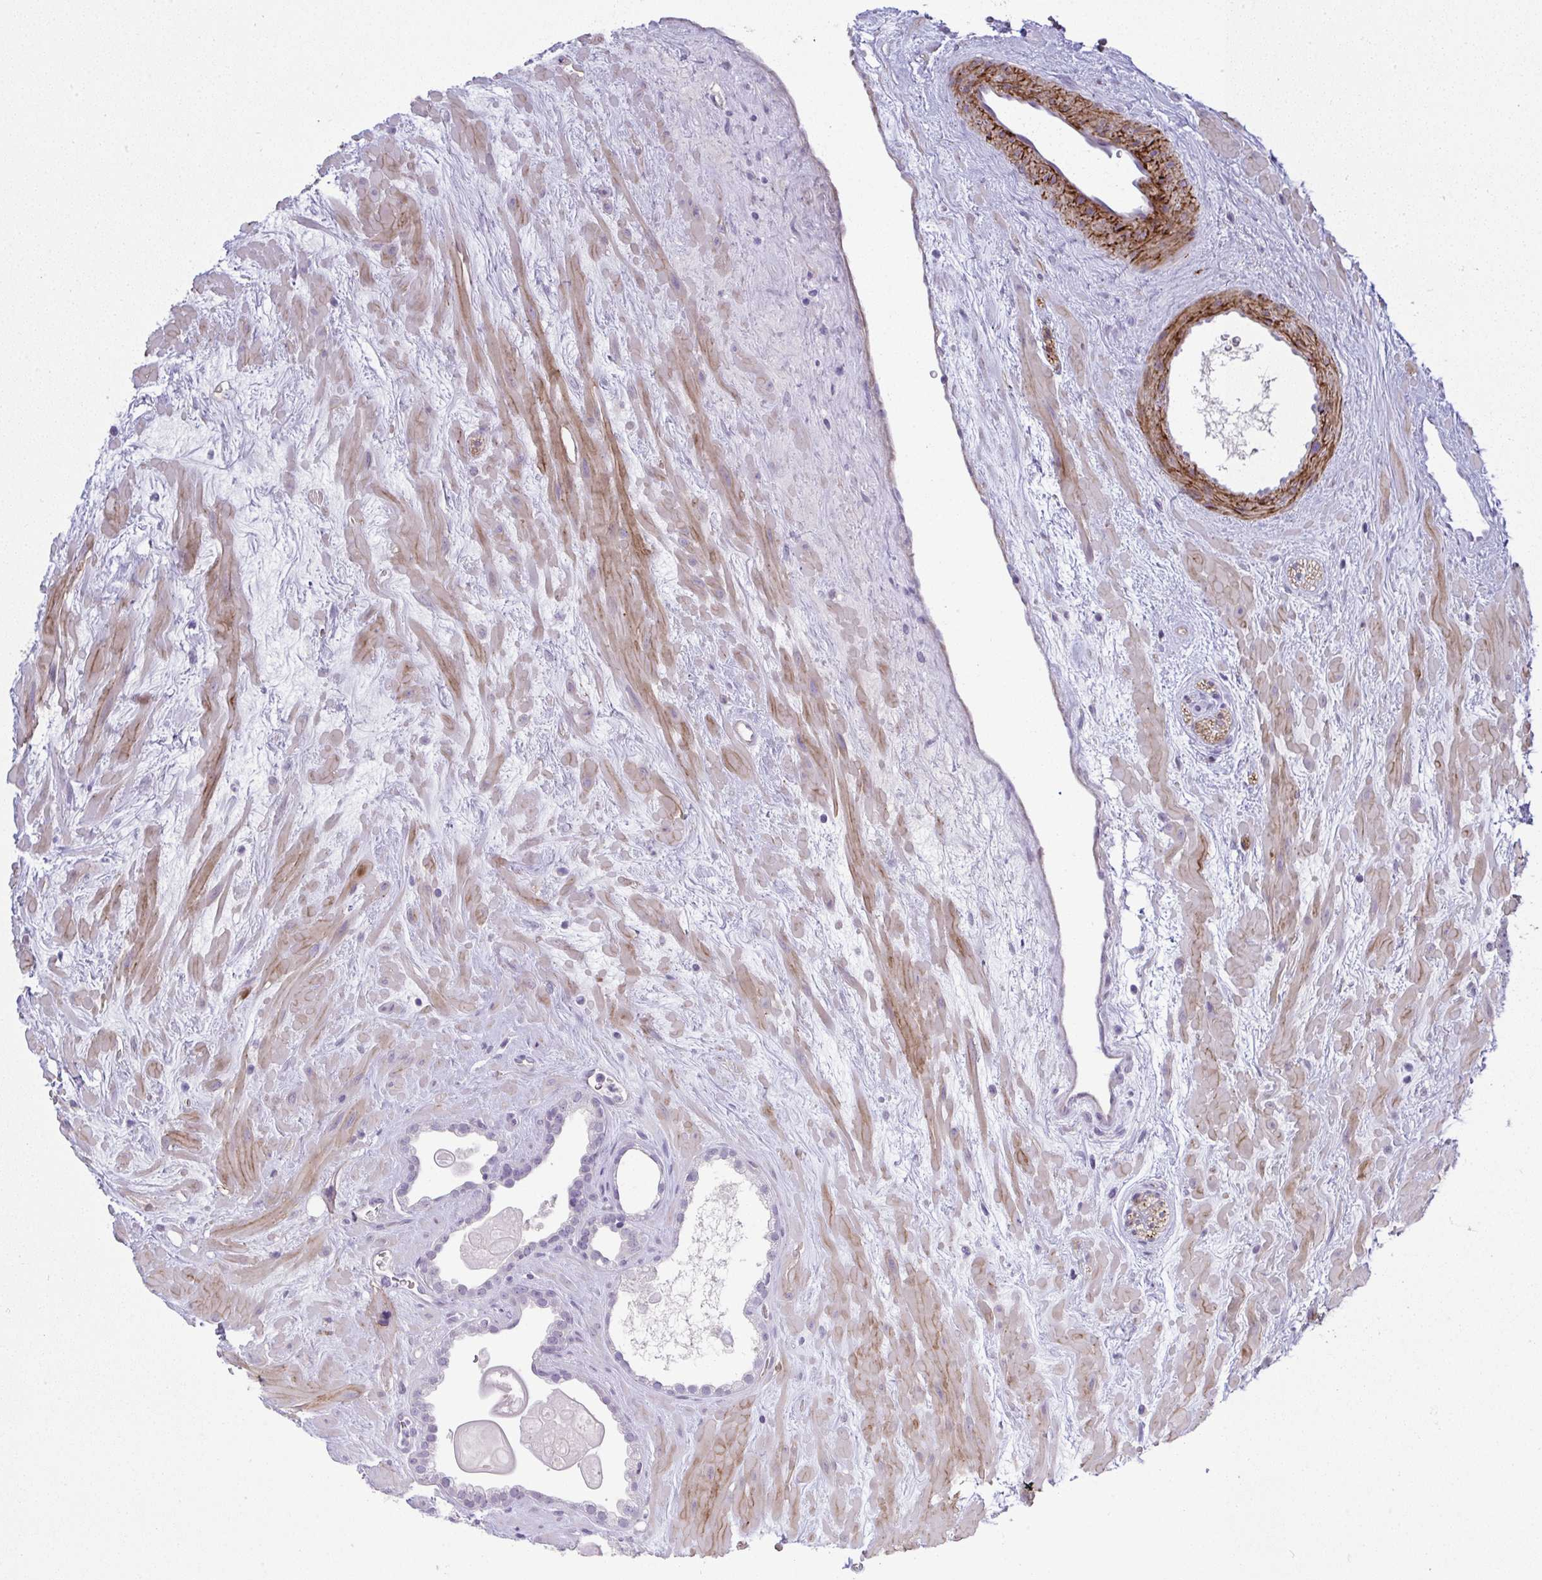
{"staining": {"intensity": "negative", "quantity": "none", "location": "none"}, "tissue": "prostate cancer", "cell_type": "Tumor cells", "image_type": "cancer", "snomed": [{"axis": "morphology", "description": "Adenocarcinoma, Low grade"}, {"axis": "topography", "description": "Prostate"}], "caption": "This is a micrograph of immunohistochemistry (IHC) staining of prostate cancer, which shows no positivity in tumor cells.", "gene": "UBE2S", "patient": {"sex": "male", "age": 62}}